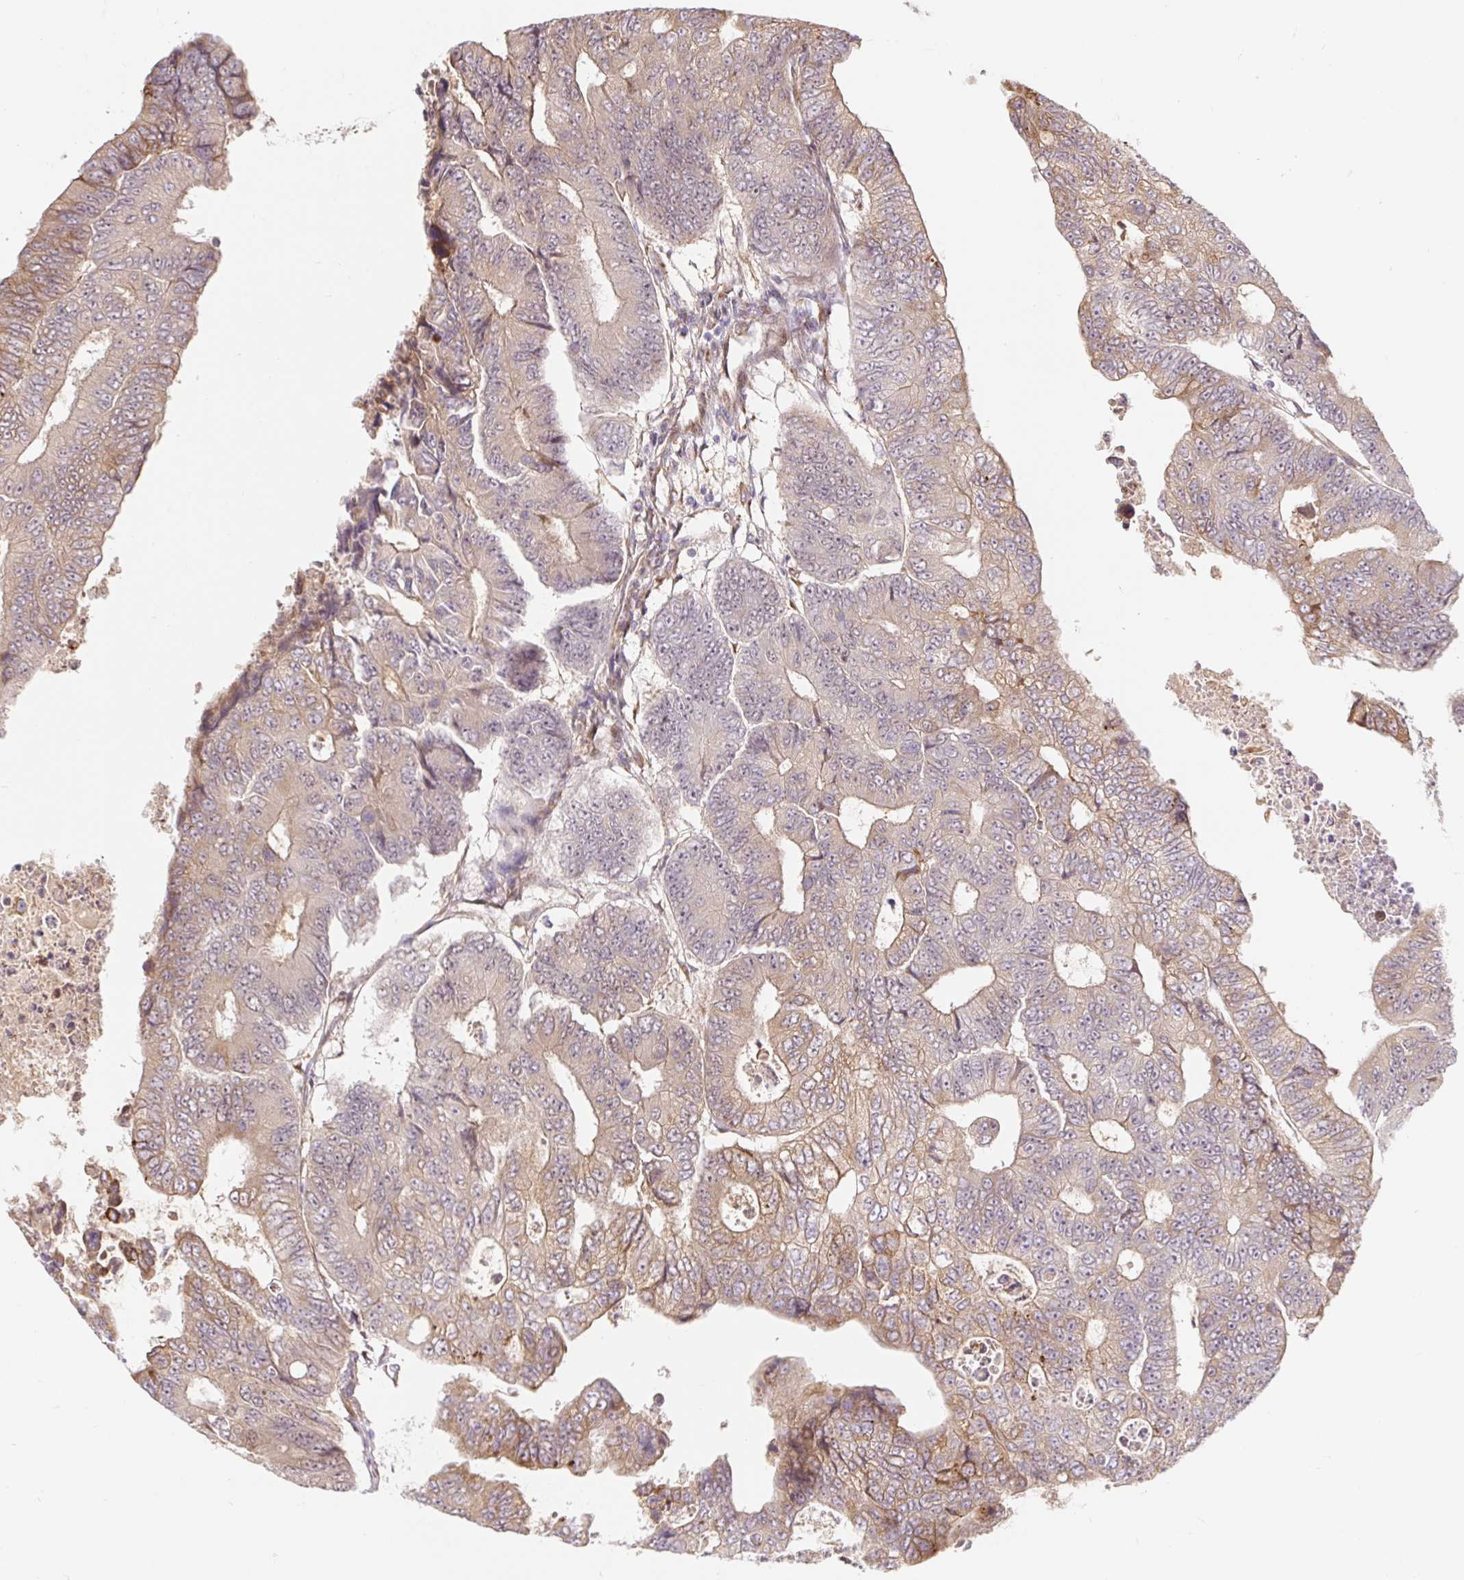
{"staining": {"intensity": "weak", "quantity": "25%-75%", "location": "cytoplasmic/membranous"}, "tissue": "colorectal cancer", "cell_type": "Tumor cells", "image_type": "cancer", "snomed": [{"axis": "morphology", "description": "Adenocarcinoma, NOS"}, {"axis": "topography", "description": "Colon"}], "caption": "Colorectal cancer (adenocarcinoma) stained for a protein shows weak cytoplasmic/membranous positivity in tumor cells. The staining was performed using DAB to visualize the protein expression in brown, while the nuclei were stained in blue with hematoxylin (Magnification: 20x).", "gene": "LYPD5", "patient": {"sex": "female", "age": 48}}